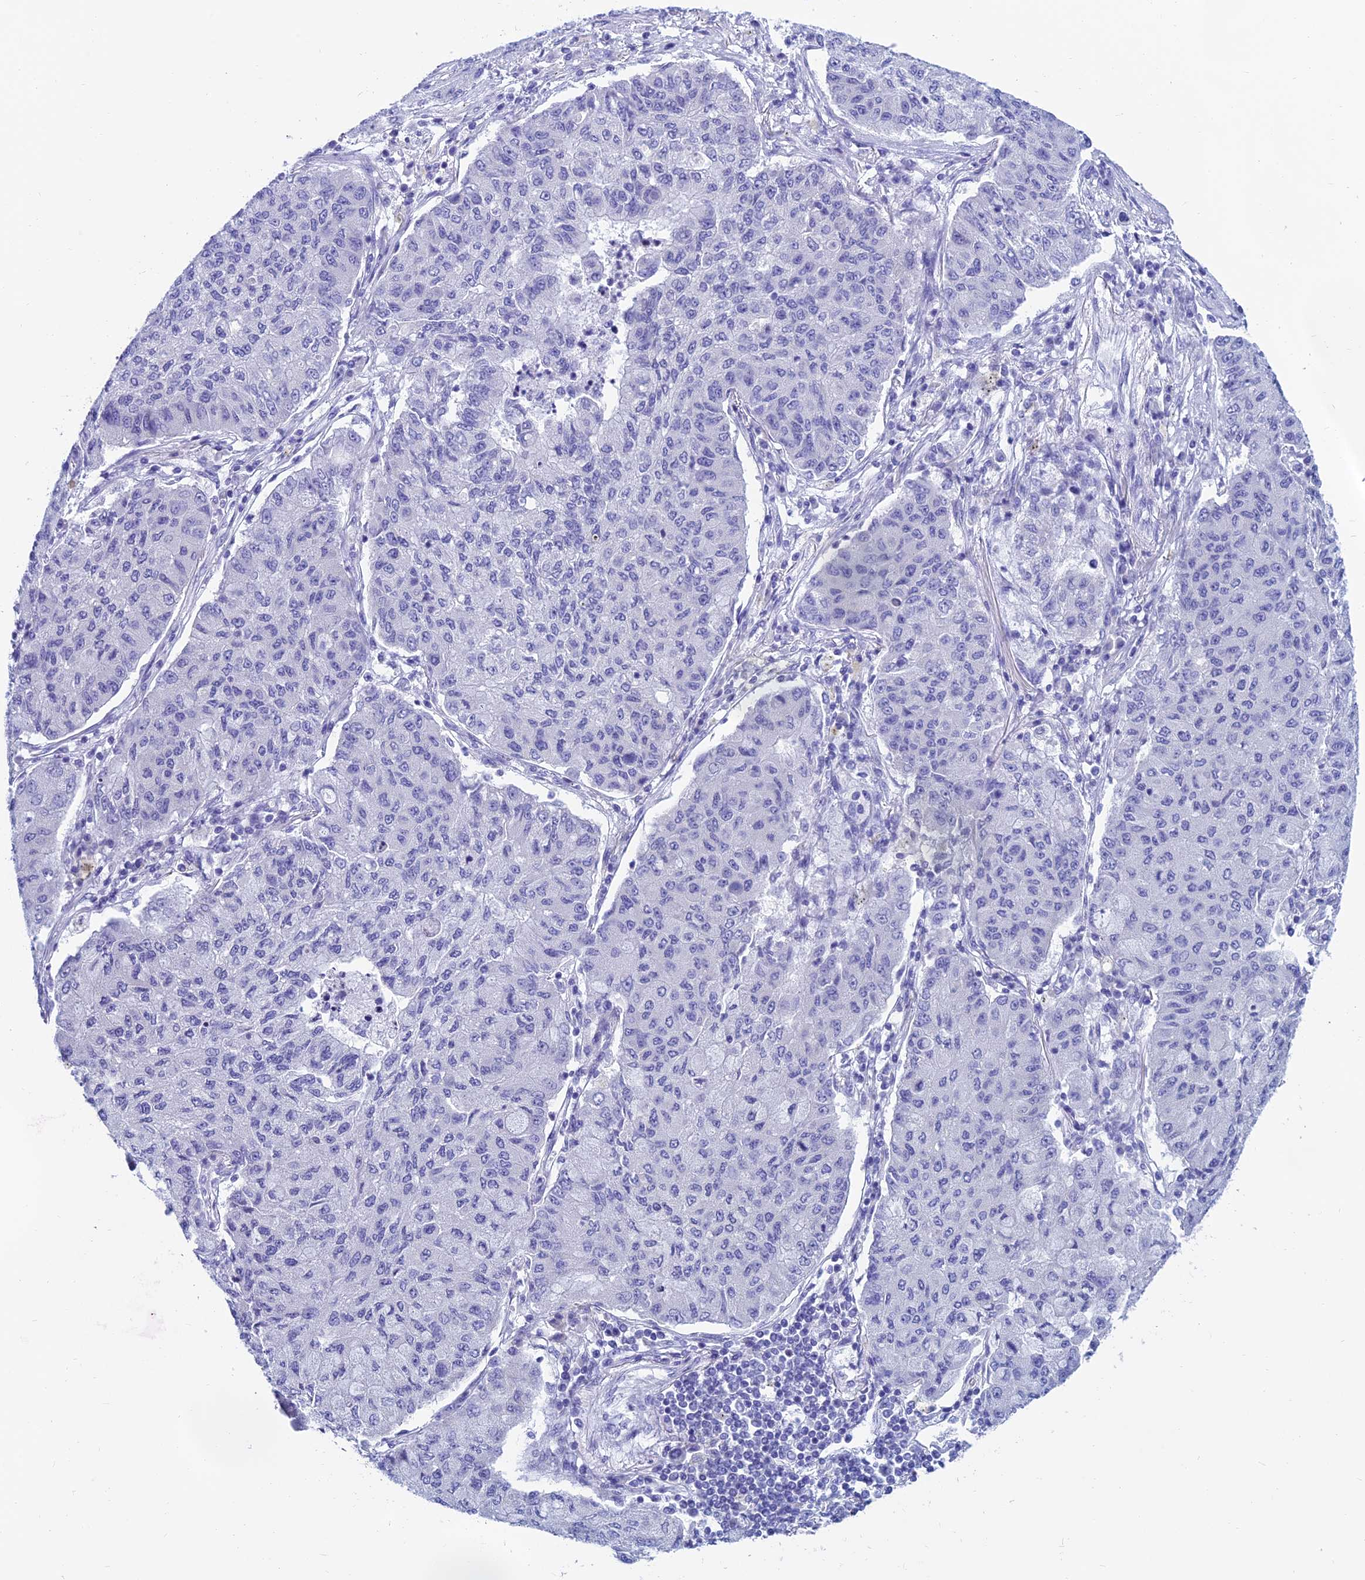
{"staining": {"intensity": "negative", "quantity": "none", "location": "none"}, "tissue": "lung cancer", "cell_type": "Tumor cells", "image_type": "cancer", "snomed": [{"axis": "morphology", "description": "Squamous cell carcinoma, NOS"}, {"axis": "topography", "description": "Lung"}], "caption": "Photomicrograph shows no protein staining in tumor cells of lung squamous cell carcinoma tissue.", "gene": "REEP4", "patient": {"sex": "male", "age": 74}}